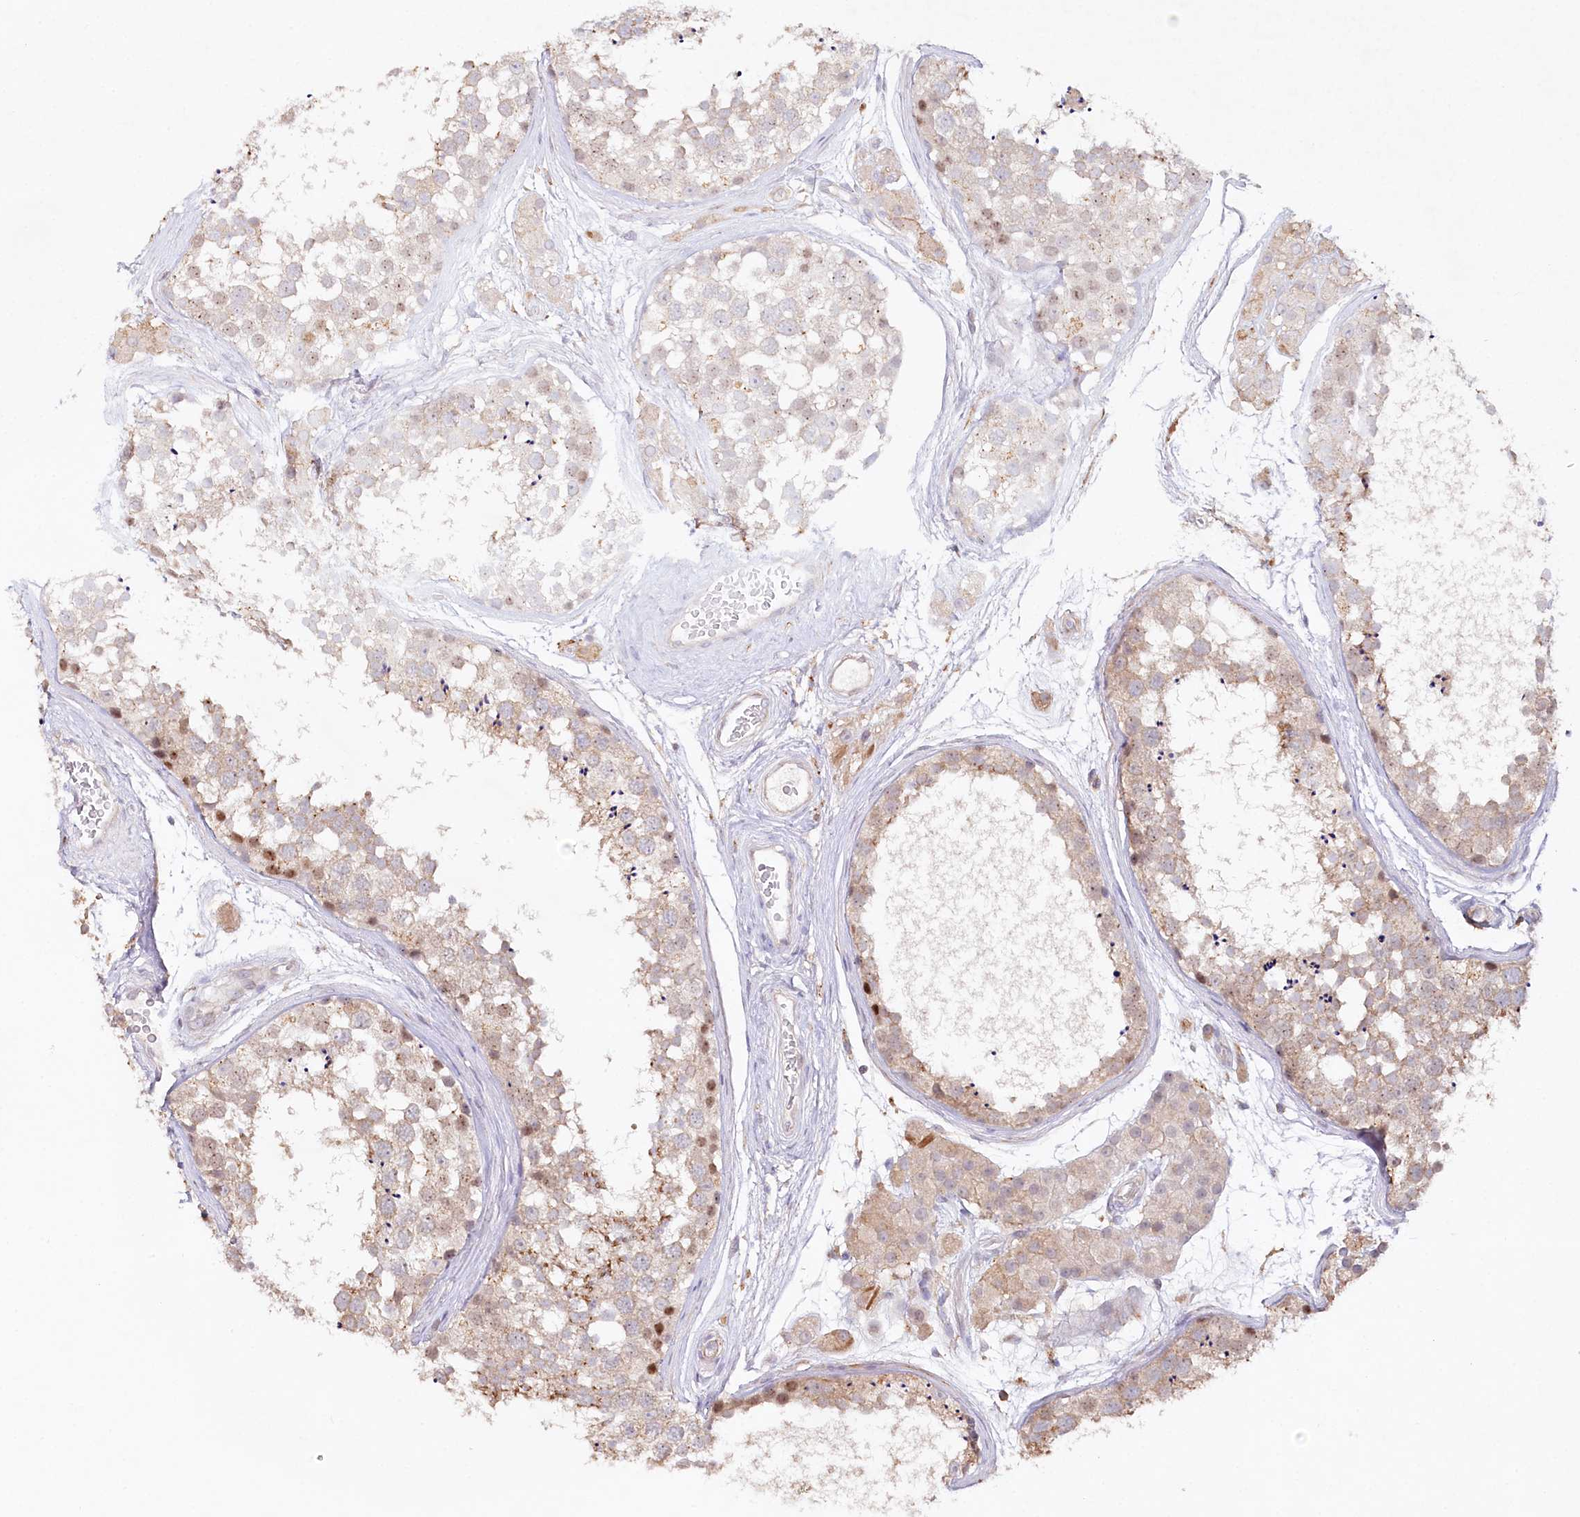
{"staining": {"intensity": "moderate", "quantity": "<25%", "location": "cytoplasmic/membranous,nuclear"}, "tissue": "testis", "cell_type": "Cells in seminiferous ducts", "image_type": "normal", "snomed": [{"axis": "morphology", "description": "Normal tissue, NOS"}, {"axis": "topography", "description": "Testis"}], "caption": "Immunohistochemical staining of benign human testis reveals low levels of moderate cytoplasmic/membranous,nuclear positivity in approximately <25% of cells in seminiferous ducts.", "gene": "ALDH3B1", "patient": {"sex": "male", "age": 56}}